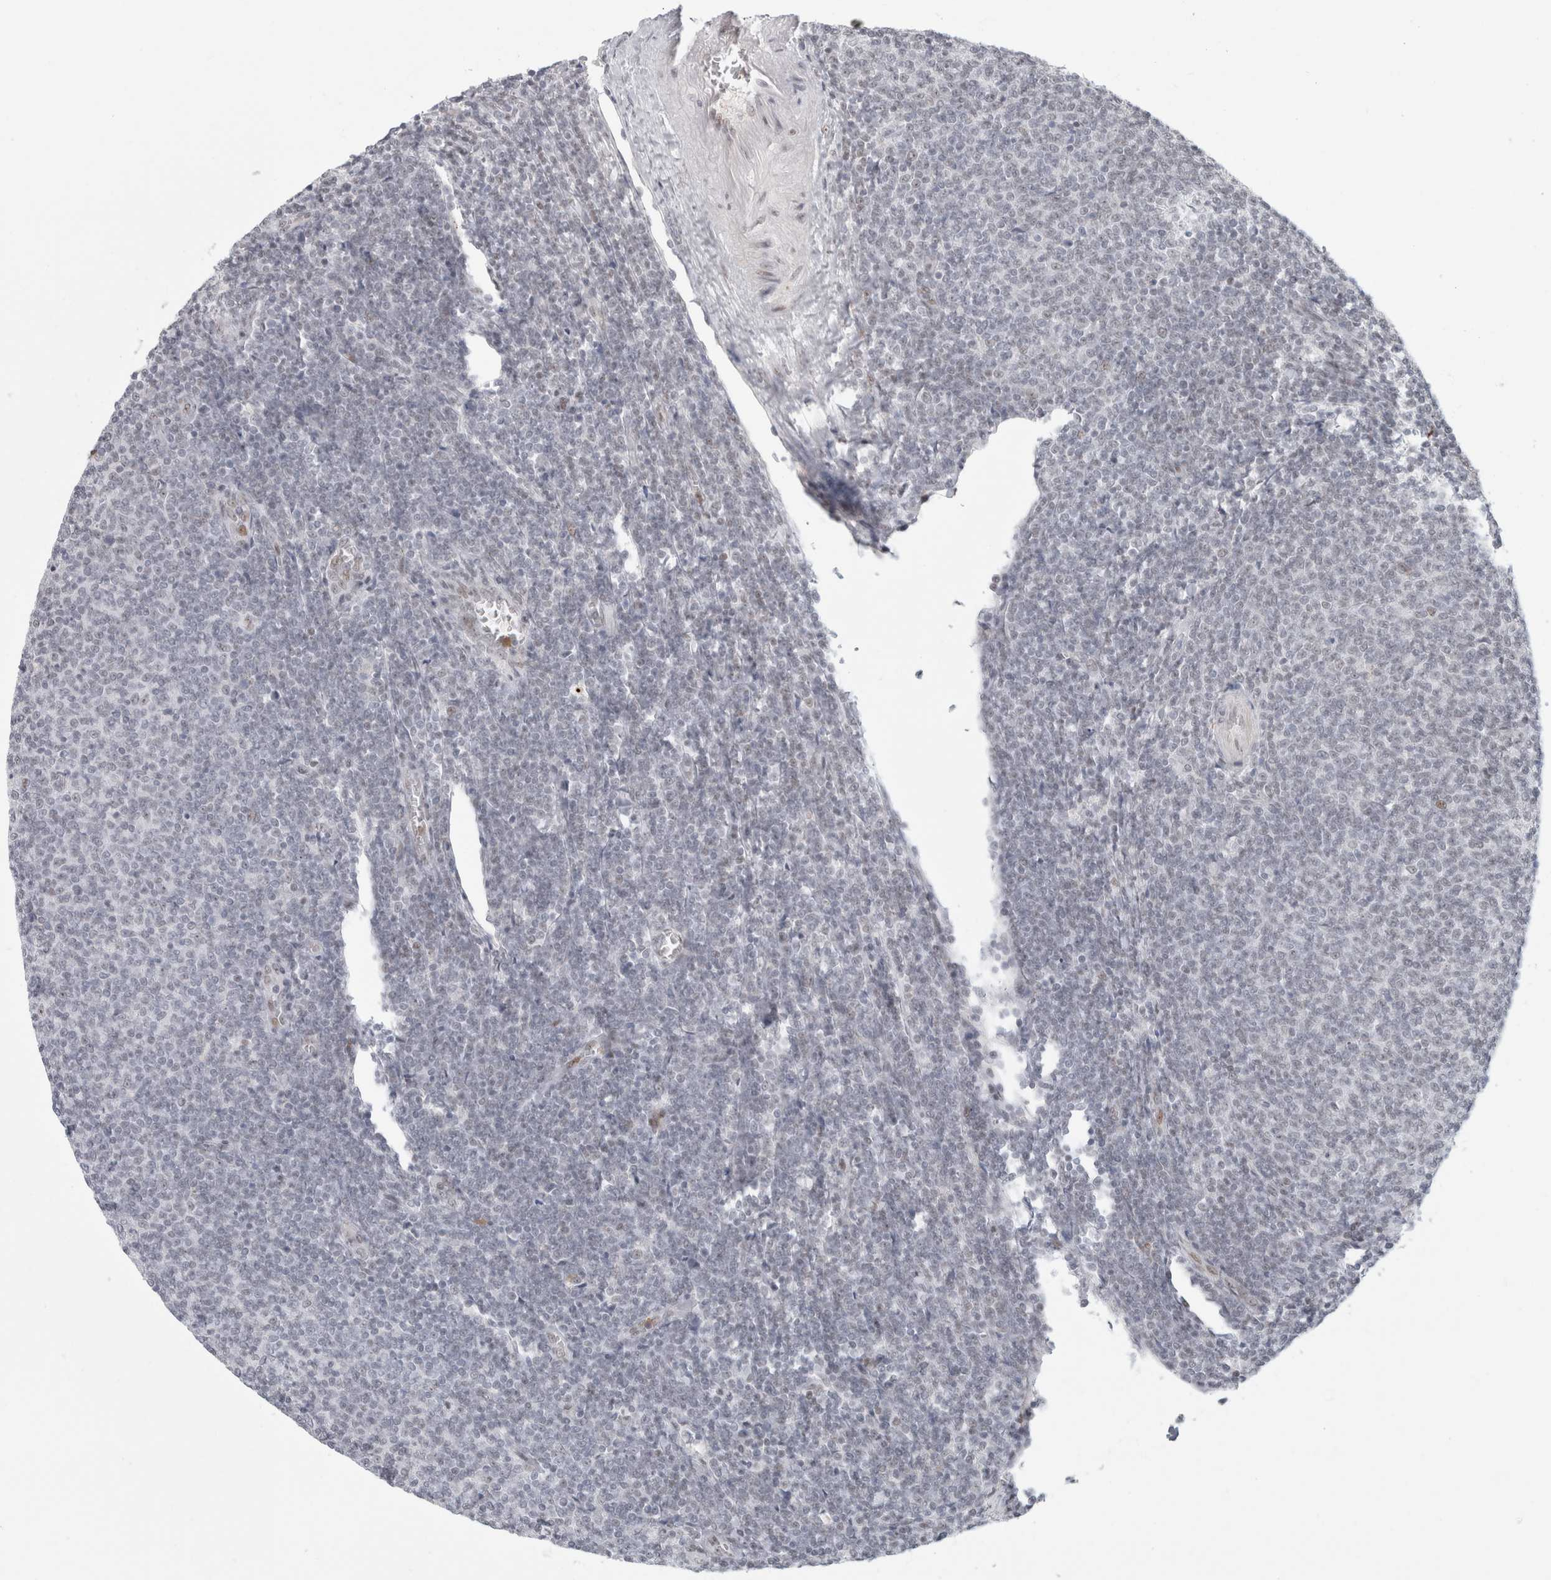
{"staining": {"intensity": "negative", "quantity": "none", "location": "none"}, "tissue": "lymphoma", "cell_type": "Tumor cells", "image_type": "cancer", "snomed": [{"axis": "morphology", "description": "Malignant lymphoma, non-Hodgkin's type, Low grade"}, {"axis": "topography", "description": "Lymph node"}], "caption": "High magnification brightfield microscopy of low-grade malignant lymphoma, non-Hodgkin's type stained with DAB (3,3'-diaminobenzidine) (brown) and counterstained with hematoxylin (blue): tumor cells show no significant expression.", "gene": "SENP6", "patient": {"sex": "male", "age": 66}}